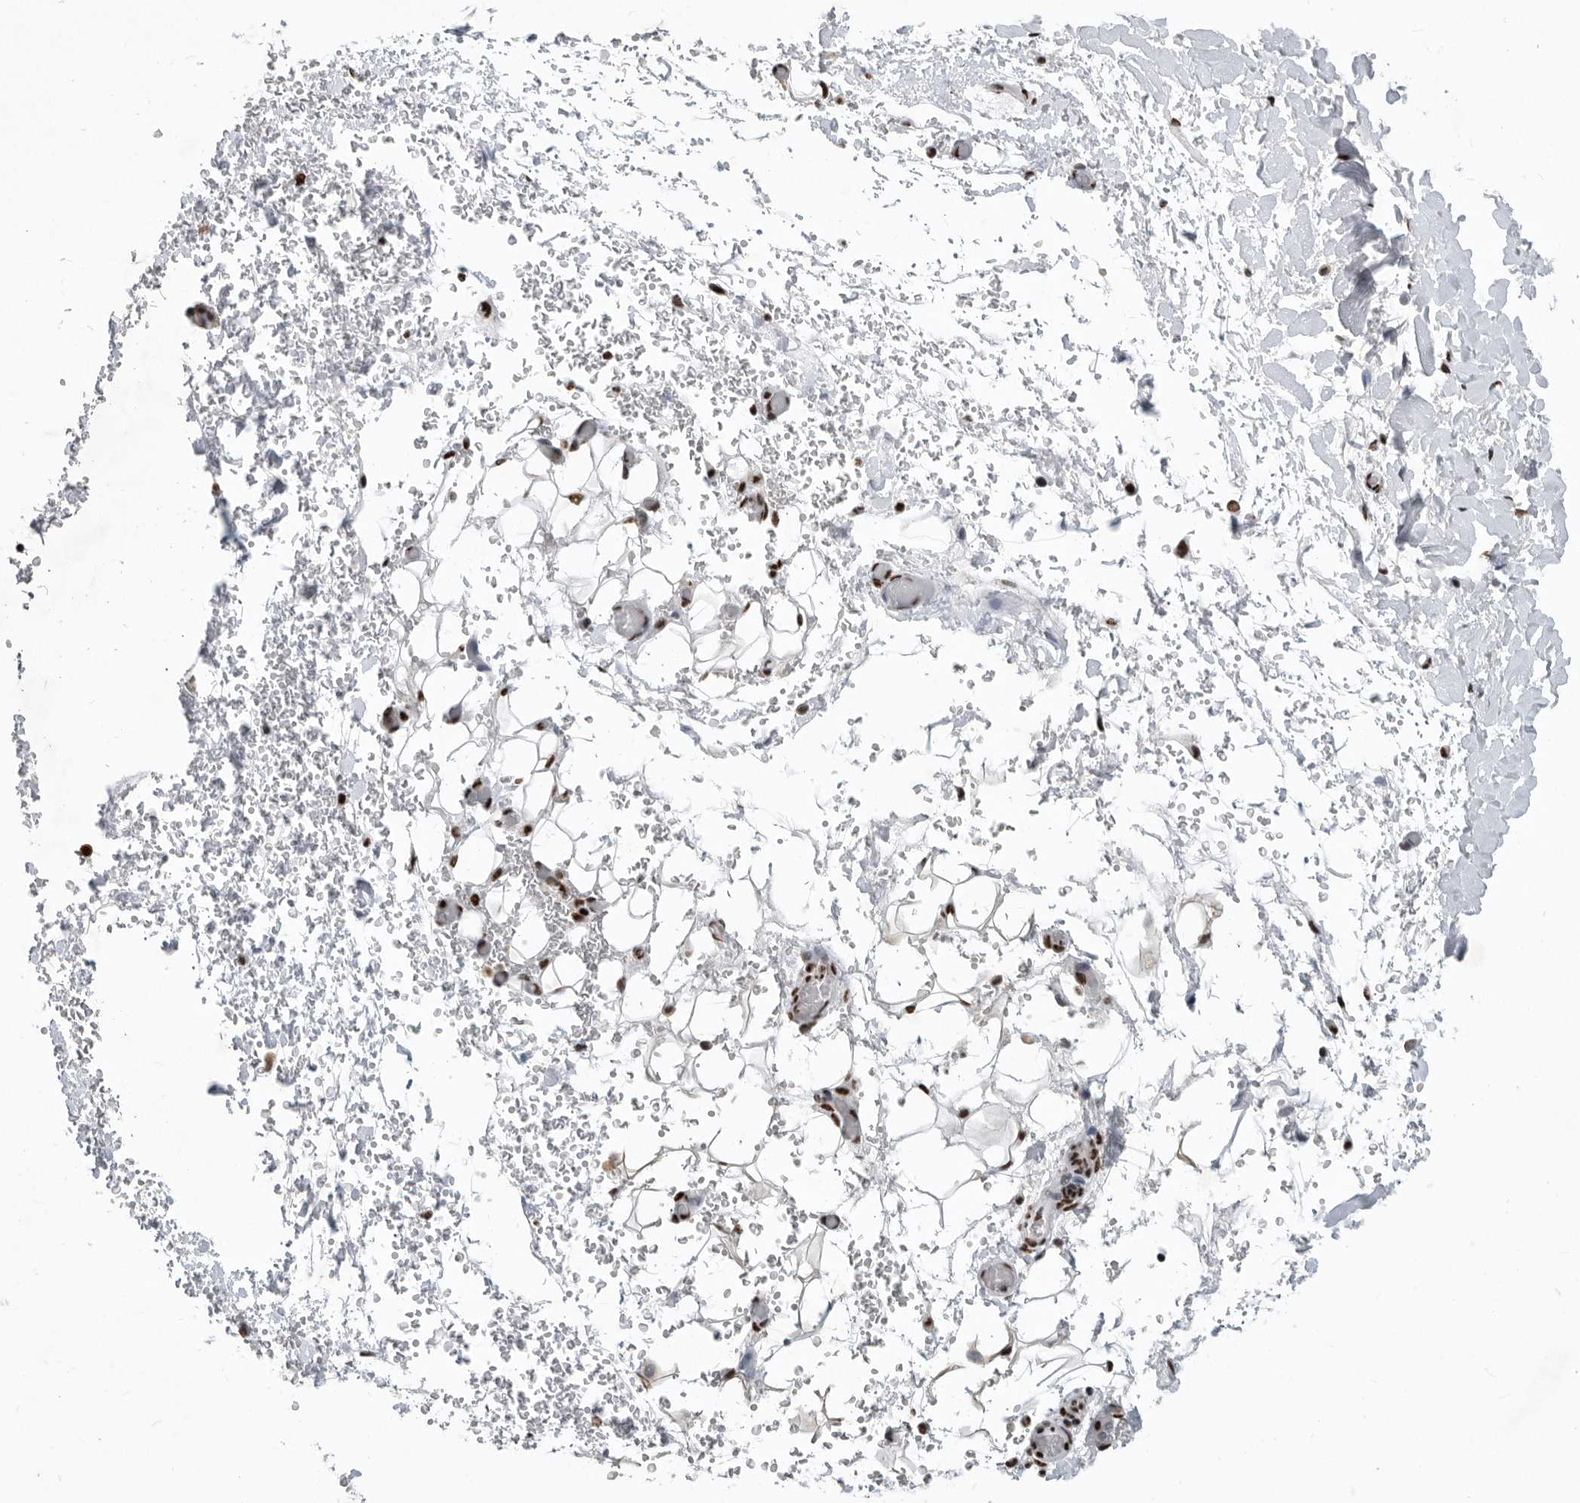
{"staining": {"intensity": "weak", "quantity": ">75%", "location": "nuclear"}, "tissue": "adipose tissue", "cell_type": "Adipocytes", "image_type": "normal", "snomed": [{"axis": "morphology", "description": "Normal tissue, NOS"}, {"axis": "morphology", "description": "Adenocarcinoma, NOS"}, {"axis": "topography", "description": "Esophagus"}], "caption": "Protein staining displays weak nuclear staining in about >75% of adipocytes in normal adipose tissue. (DAB (3,3'-diaminobenzidine) = brown stain, brightfield microscopy at high magnification).", "gene": "BCLAF1", "patient": {"sex": "male", "age": 62}}